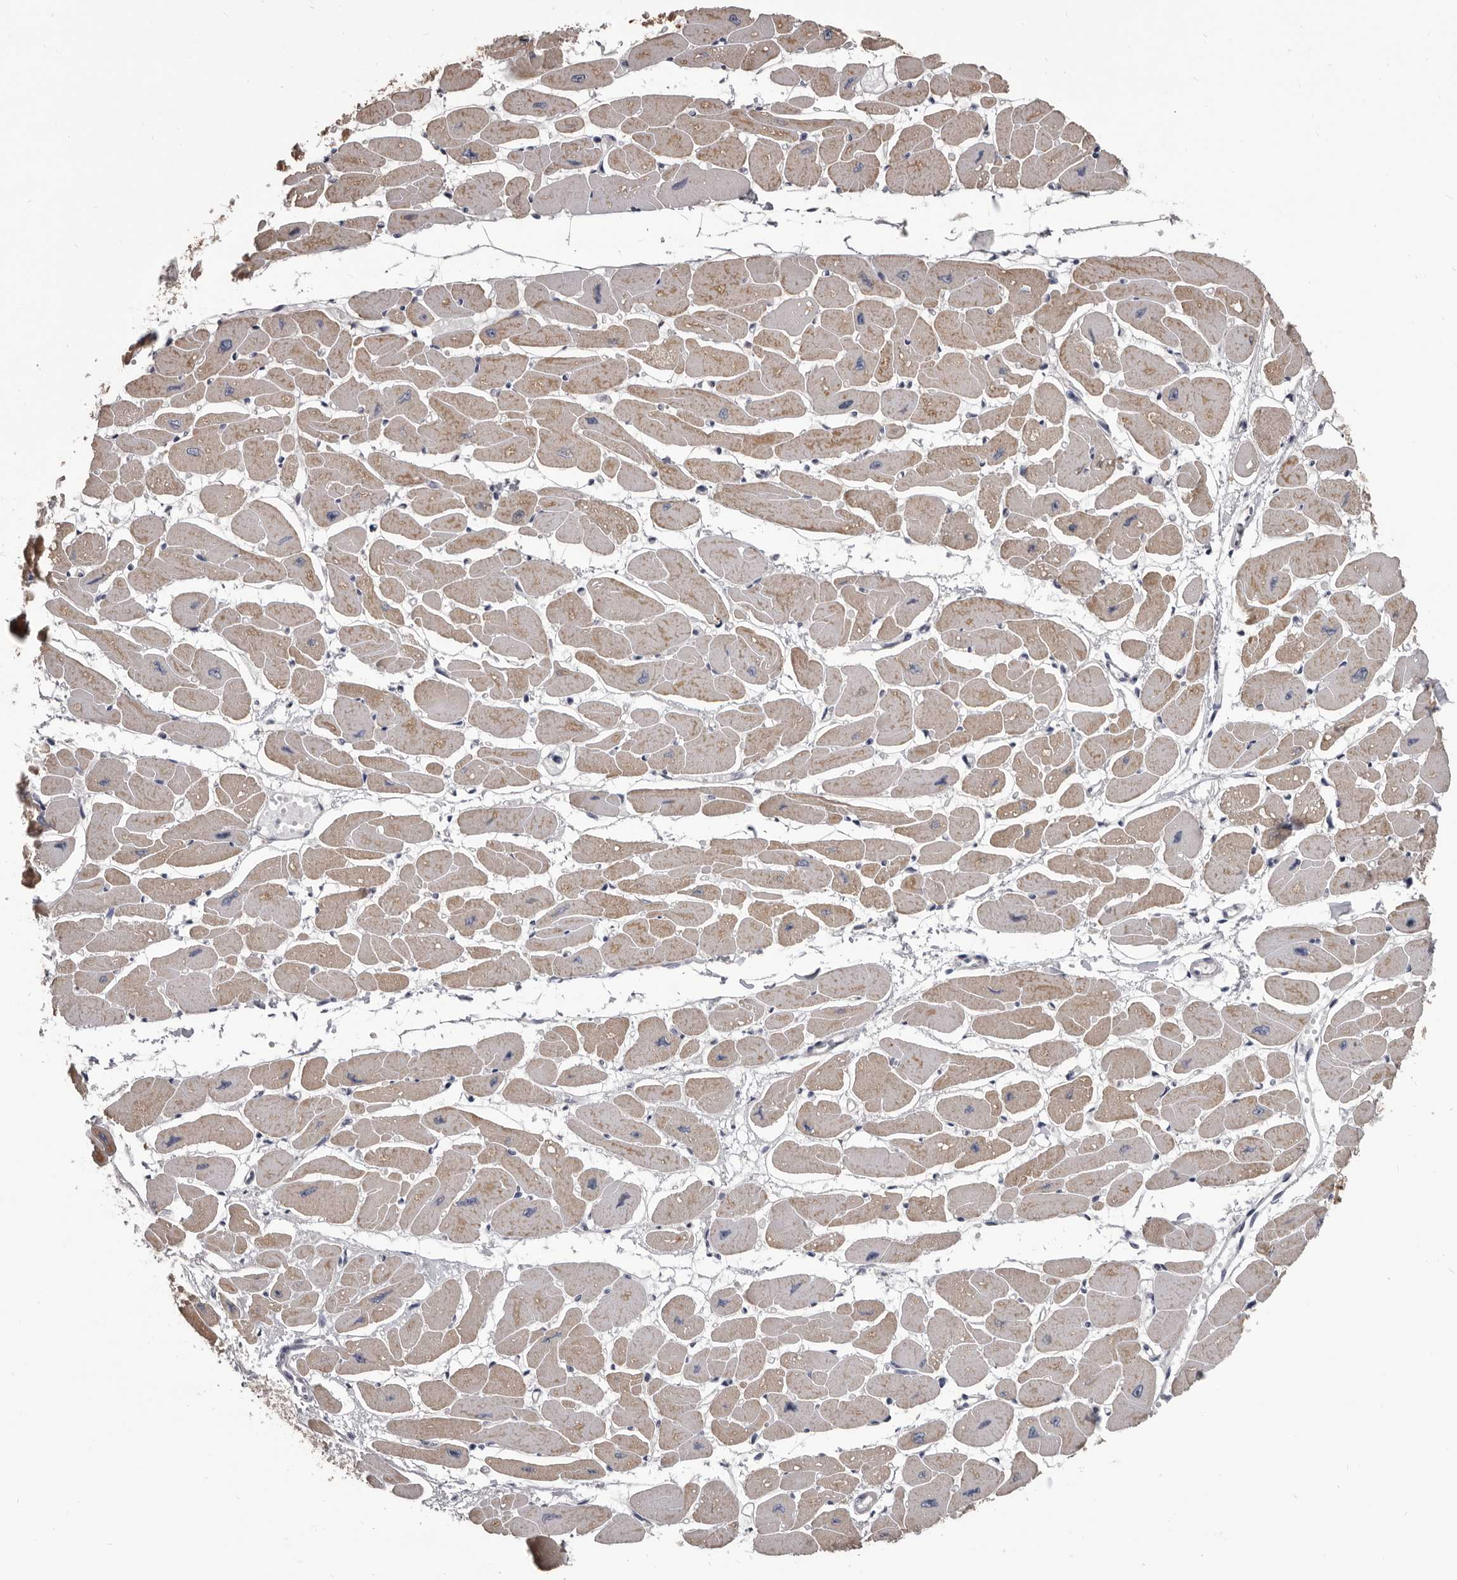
{"staining": {"intensity": "moderate", "quantity": ">75%", "location": "cytoplasmic/membranous"}, "tissue": "heart muscle", "cell_type": "Cardiomyocytes", "image_type": "normal", "snomed": [{"axis": "morphology", "description": "Normal tissue, NOS"}, {"axis": "topography", "description": "Heart"}], "caption": "A high-resolution photomicrograph shows immunohistochemistry staining of normal heart muscle, which shows moderate cytoplasmic/membranous expression in approximately >75% of cardiomyocytes.", "gene": "ALDH5A1", "patient": {"sex": "female", "age": 54}}